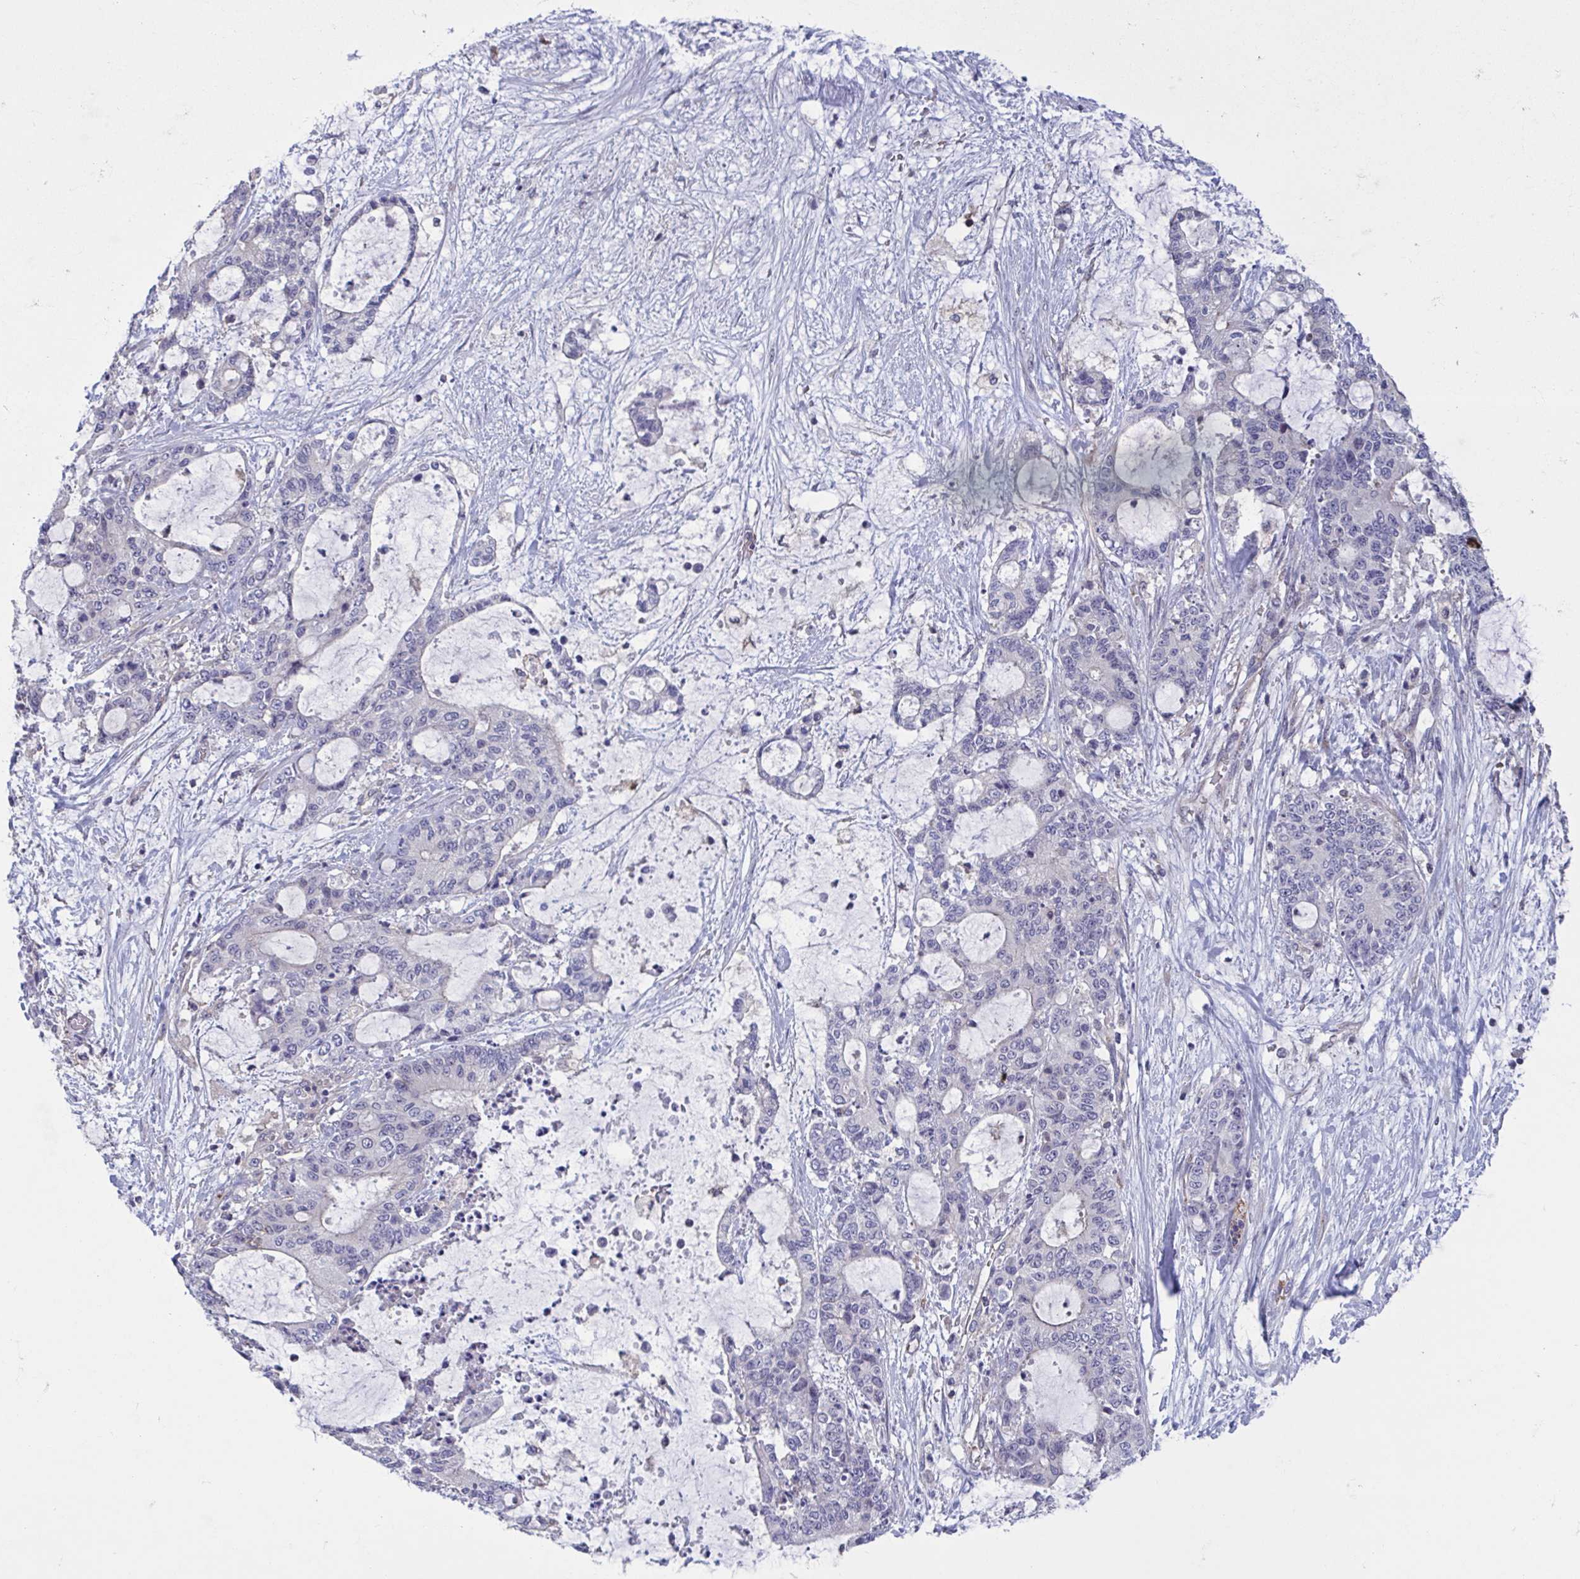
{"staining": {"intensity": "negative", "quantity": "none", "location": "none"}, "tissue": "liver cancer", "cell_type": "Tumor cells", "image_type": "cancer", "snomed": [{"axis": "morphology", "description": "Normal tissue, NOS"}, {"axis": "morphology", "description": "Cholangiocarcinoma"}, {"axis": "topography", "description": "Liver"}, {"axis": "topography", "description": "Peripheral nerve tissue"}], "caption": "High power microscopy image of an IHC photomicrograph of liver cholangiocarcinoma, revealing no significant staining in tumor cells.", "gene": "LRRC38", "patient": {"sex": "female", "age": 73}}